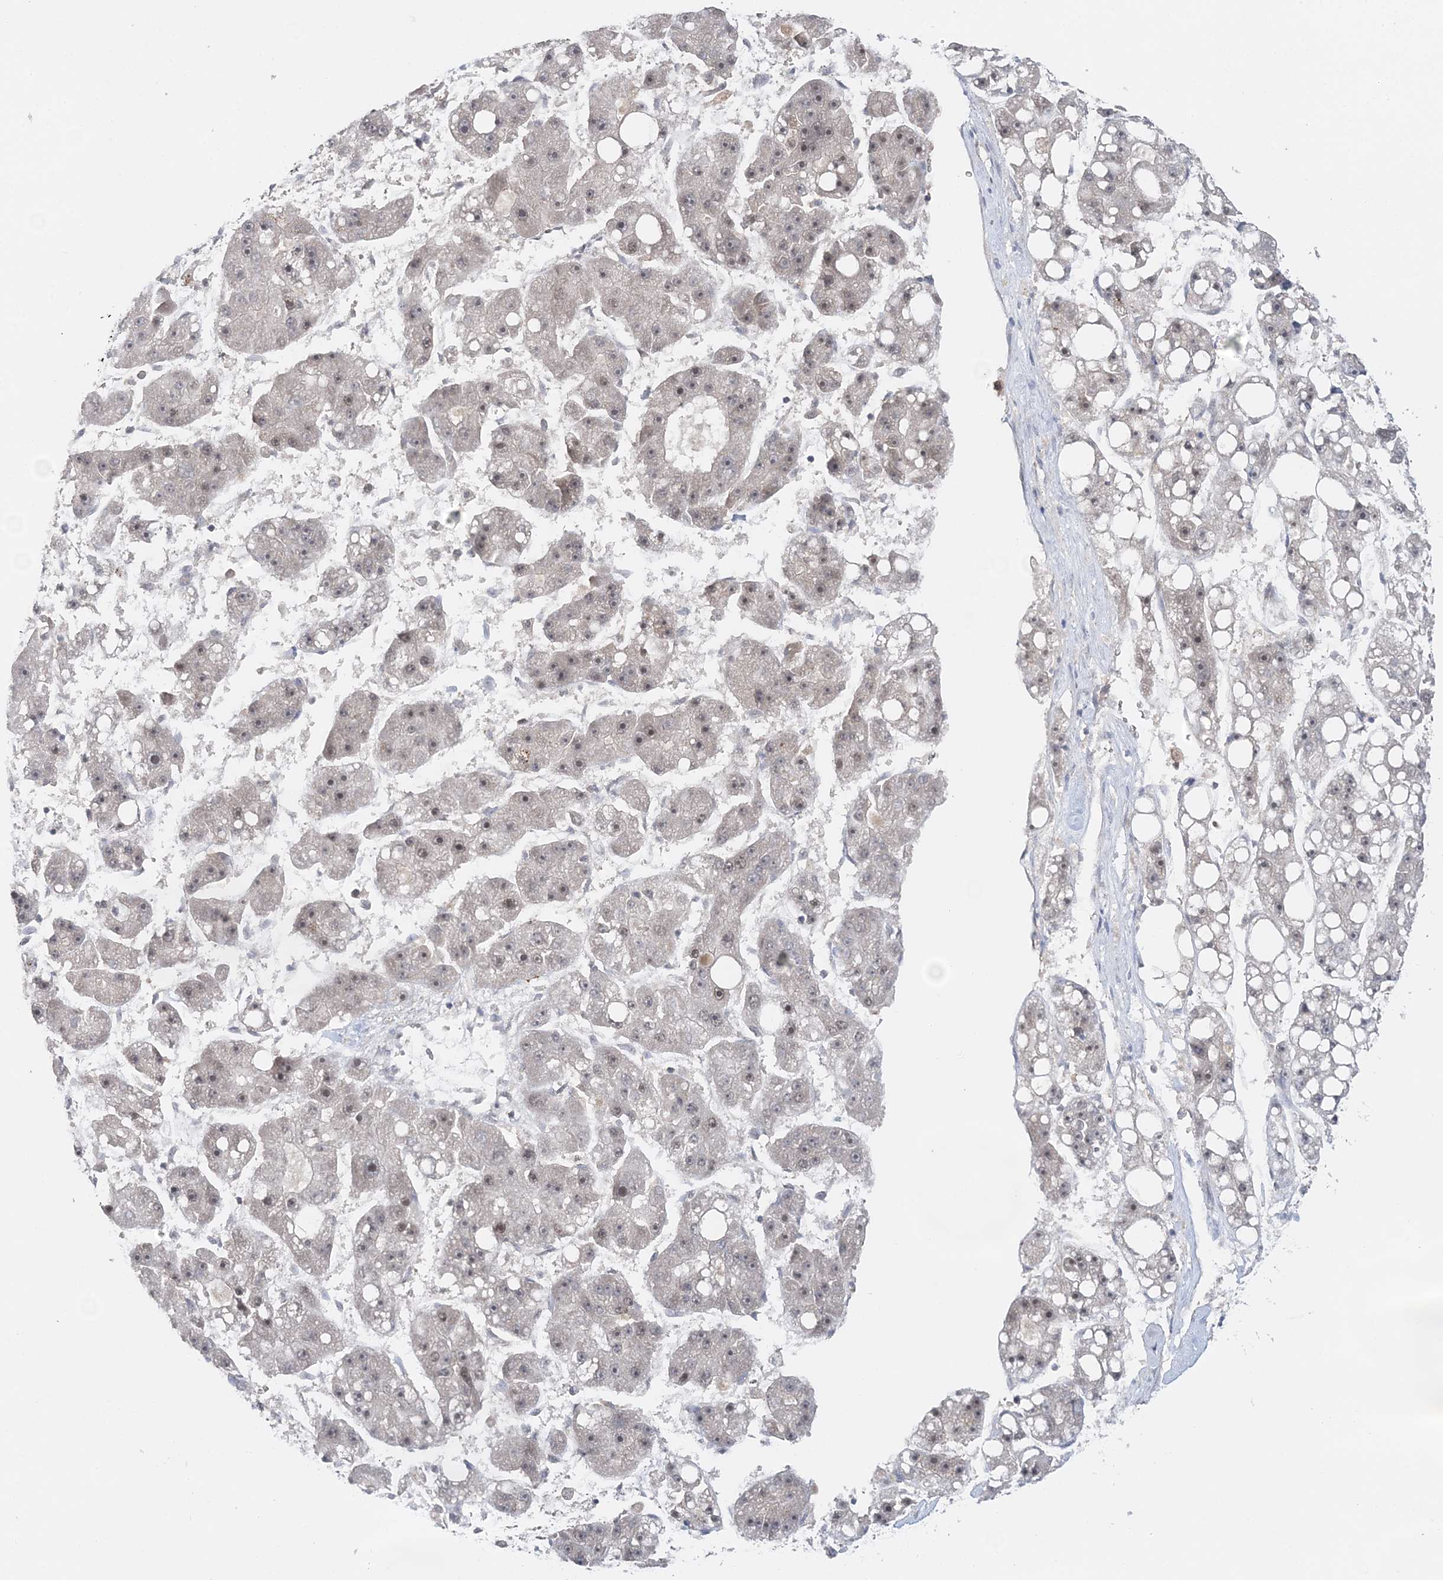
{"staining": {"intensity": "weak", "quantity": "<25%", "location": "nuclear"}, "tissue": "liver cancer", "cell_type": "Tumor cells", "image_type": "cancer", "snomed": [{"axis": "morphology", "description": "Carcinoma, Hepatocellular, NOS"}, {"axis": "topography", "description": "Liver"}], "caption": "Immunohistochemistry micrograph of human hepatocellular carcinoma (liver) stained for a protein (brown), which reveals no staining in tumor cells.", "gene": "NOA1", "patient": {"sex": "female", "age": 61}}